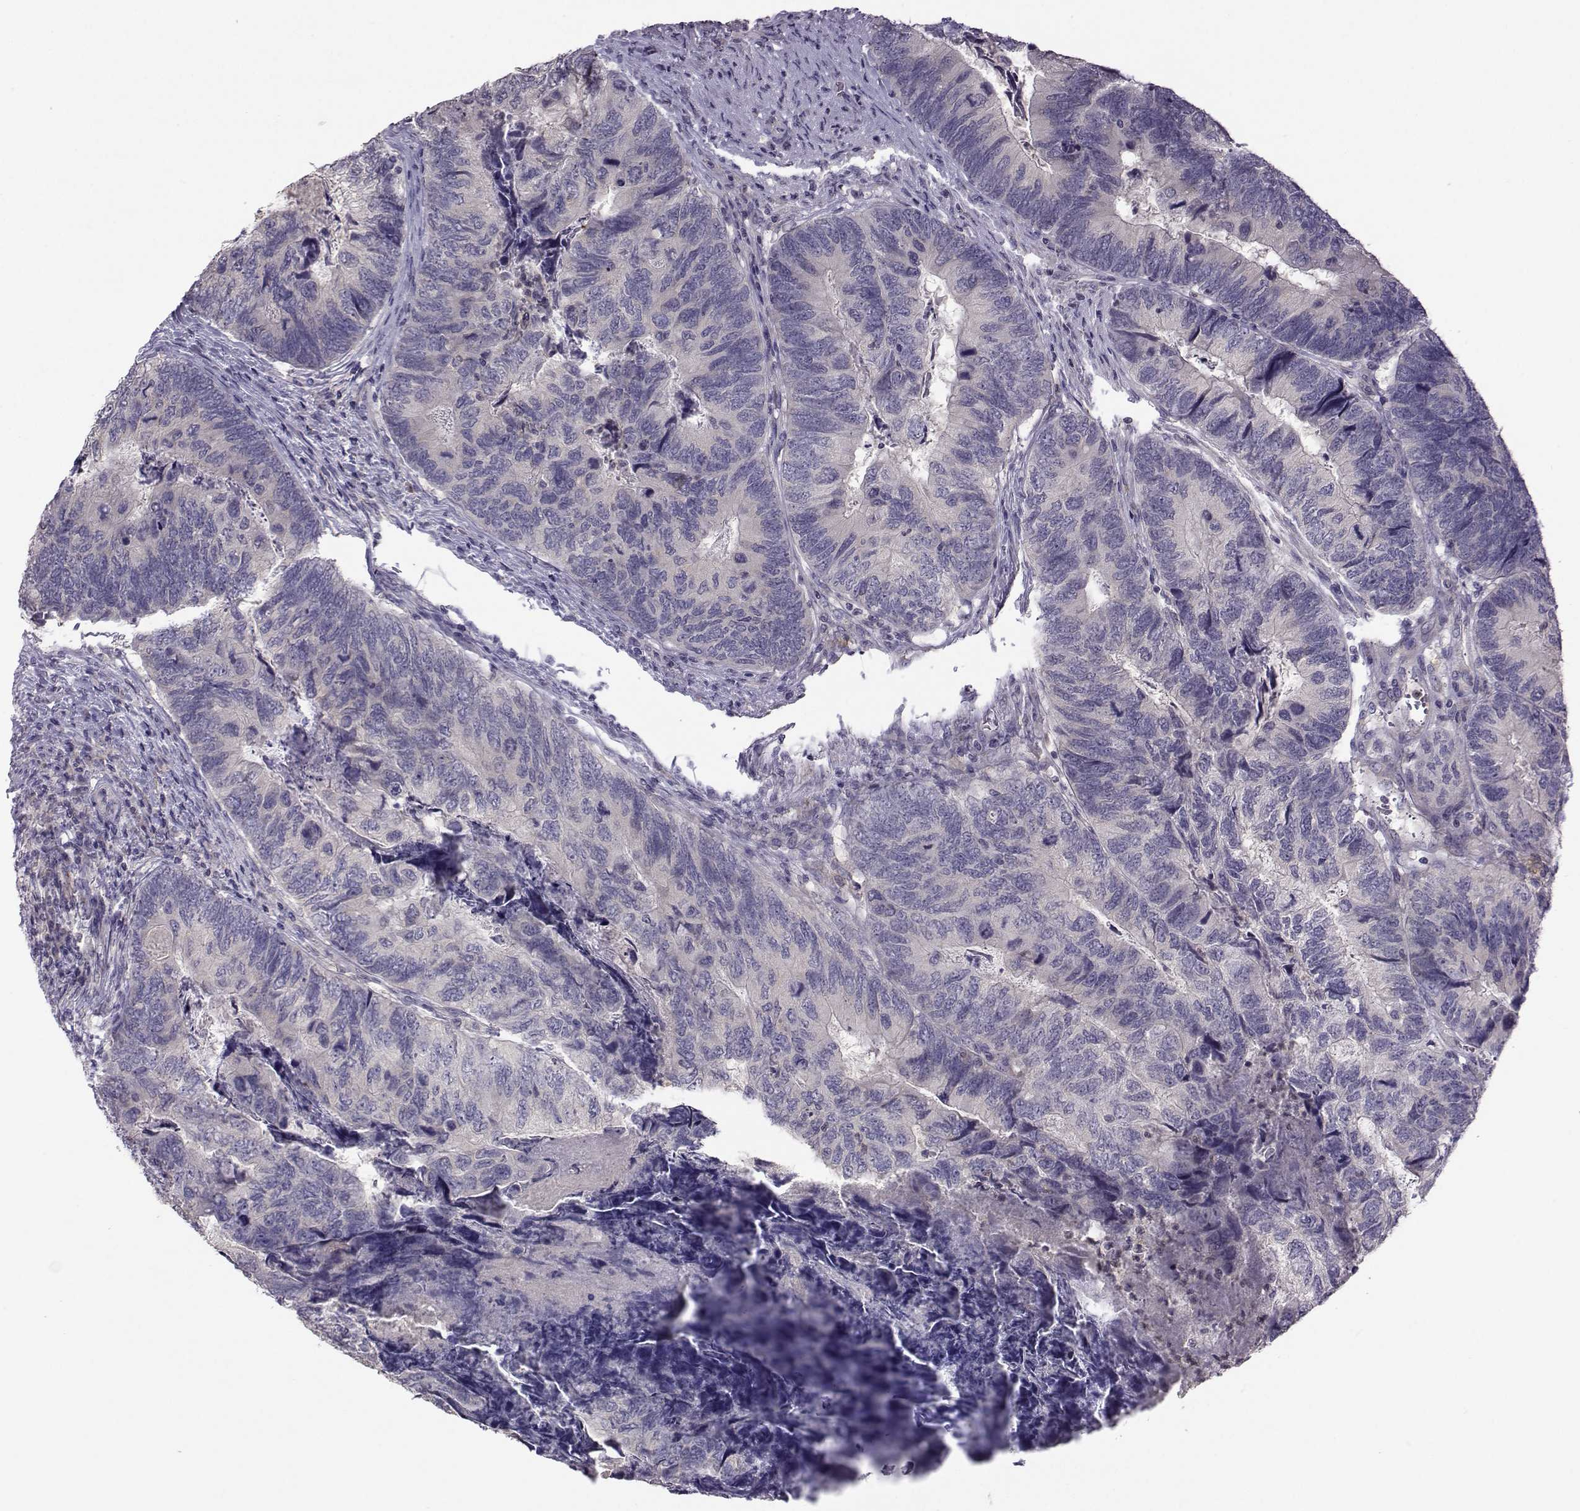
{"staining": {"intensity": "negative", "quantity": "none", "location": "none"}, "tissue": "colorectal cancer", "cell_type": "Tumor cells", "image_type": "cancer", "snomed": [{"axis": "morphology", "description": "Adenocarcinoma, NOS"}, {"axis": "topography", "description": "Colon"}], "caption": "This is a image of immunohistochemistry (IHC) staining of colorectal cancer (adenocarcinoma), which shows no expression in tumor cells. Brightfield microscopy of immunohistochemistry (IHC) stained with DAB (3,3'-diaminobenzidine) (brown) and hematoxylin (blue), captured at high magnification.", "gene": "FCAMR", "patient": {"sex": "female", "age": 67}}